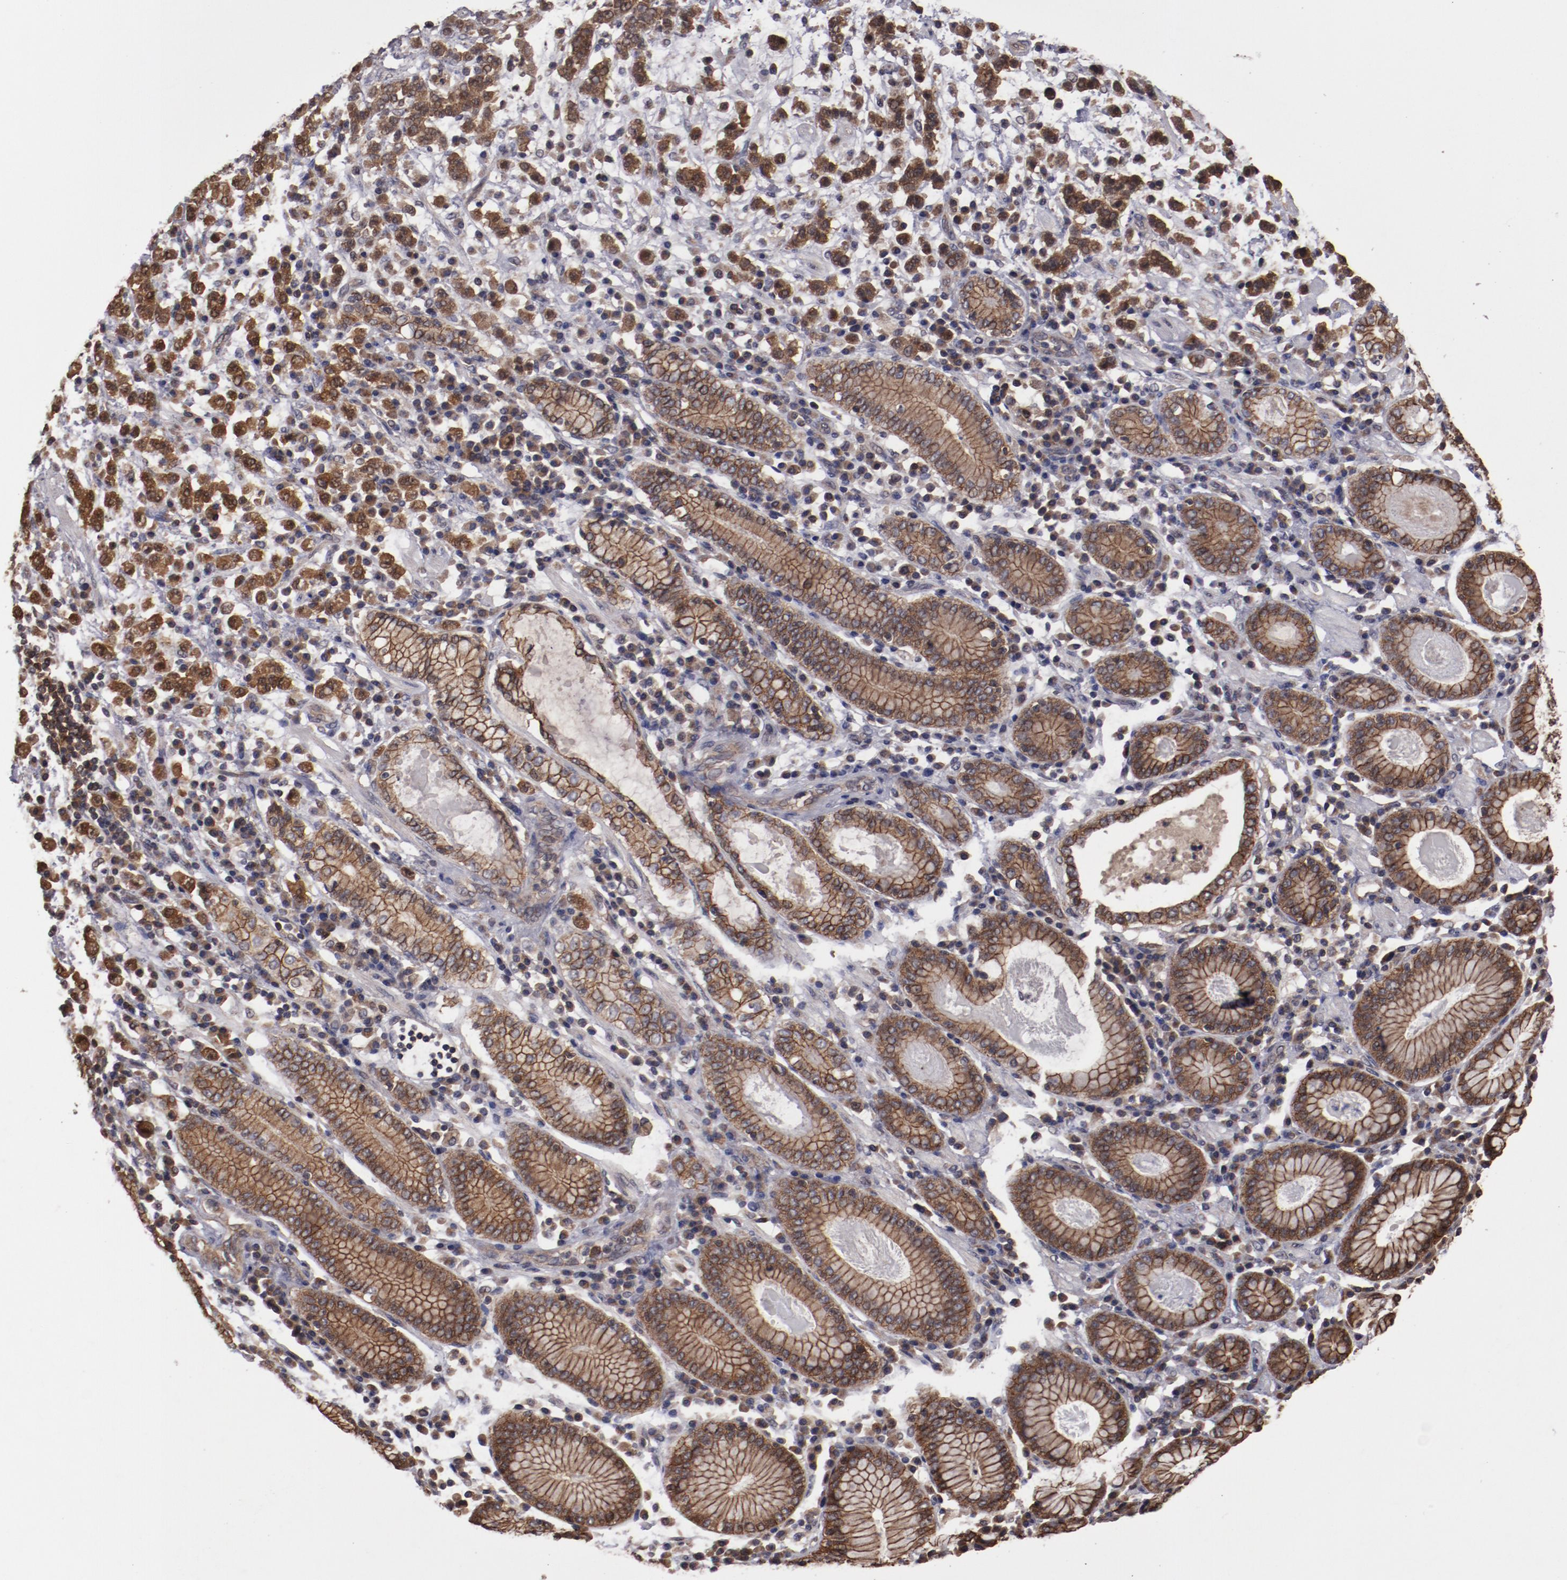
{"staining": {"intensity": "moderate", "quantity": ">75%", "location": "cytoplasmic/membranous"}, "tissue": "stomach cancer", "cell_type": "Tumor cells", "image_type": "cancer", "snomed": [{"axis": "morphology", "description": "Adenocarcinoma, NOS"}, {"axis": "topography", "description": "Stomach, lower"}], "caption": "Protein analysis of stomach cancer (adenocarcinoma) tissue demonstrates moderate cytoplasmic/membranous positivity in about >75% of tumor cells.", "gene": "RPS6KA6", "patient": {"sex": "male", "age": 88}}